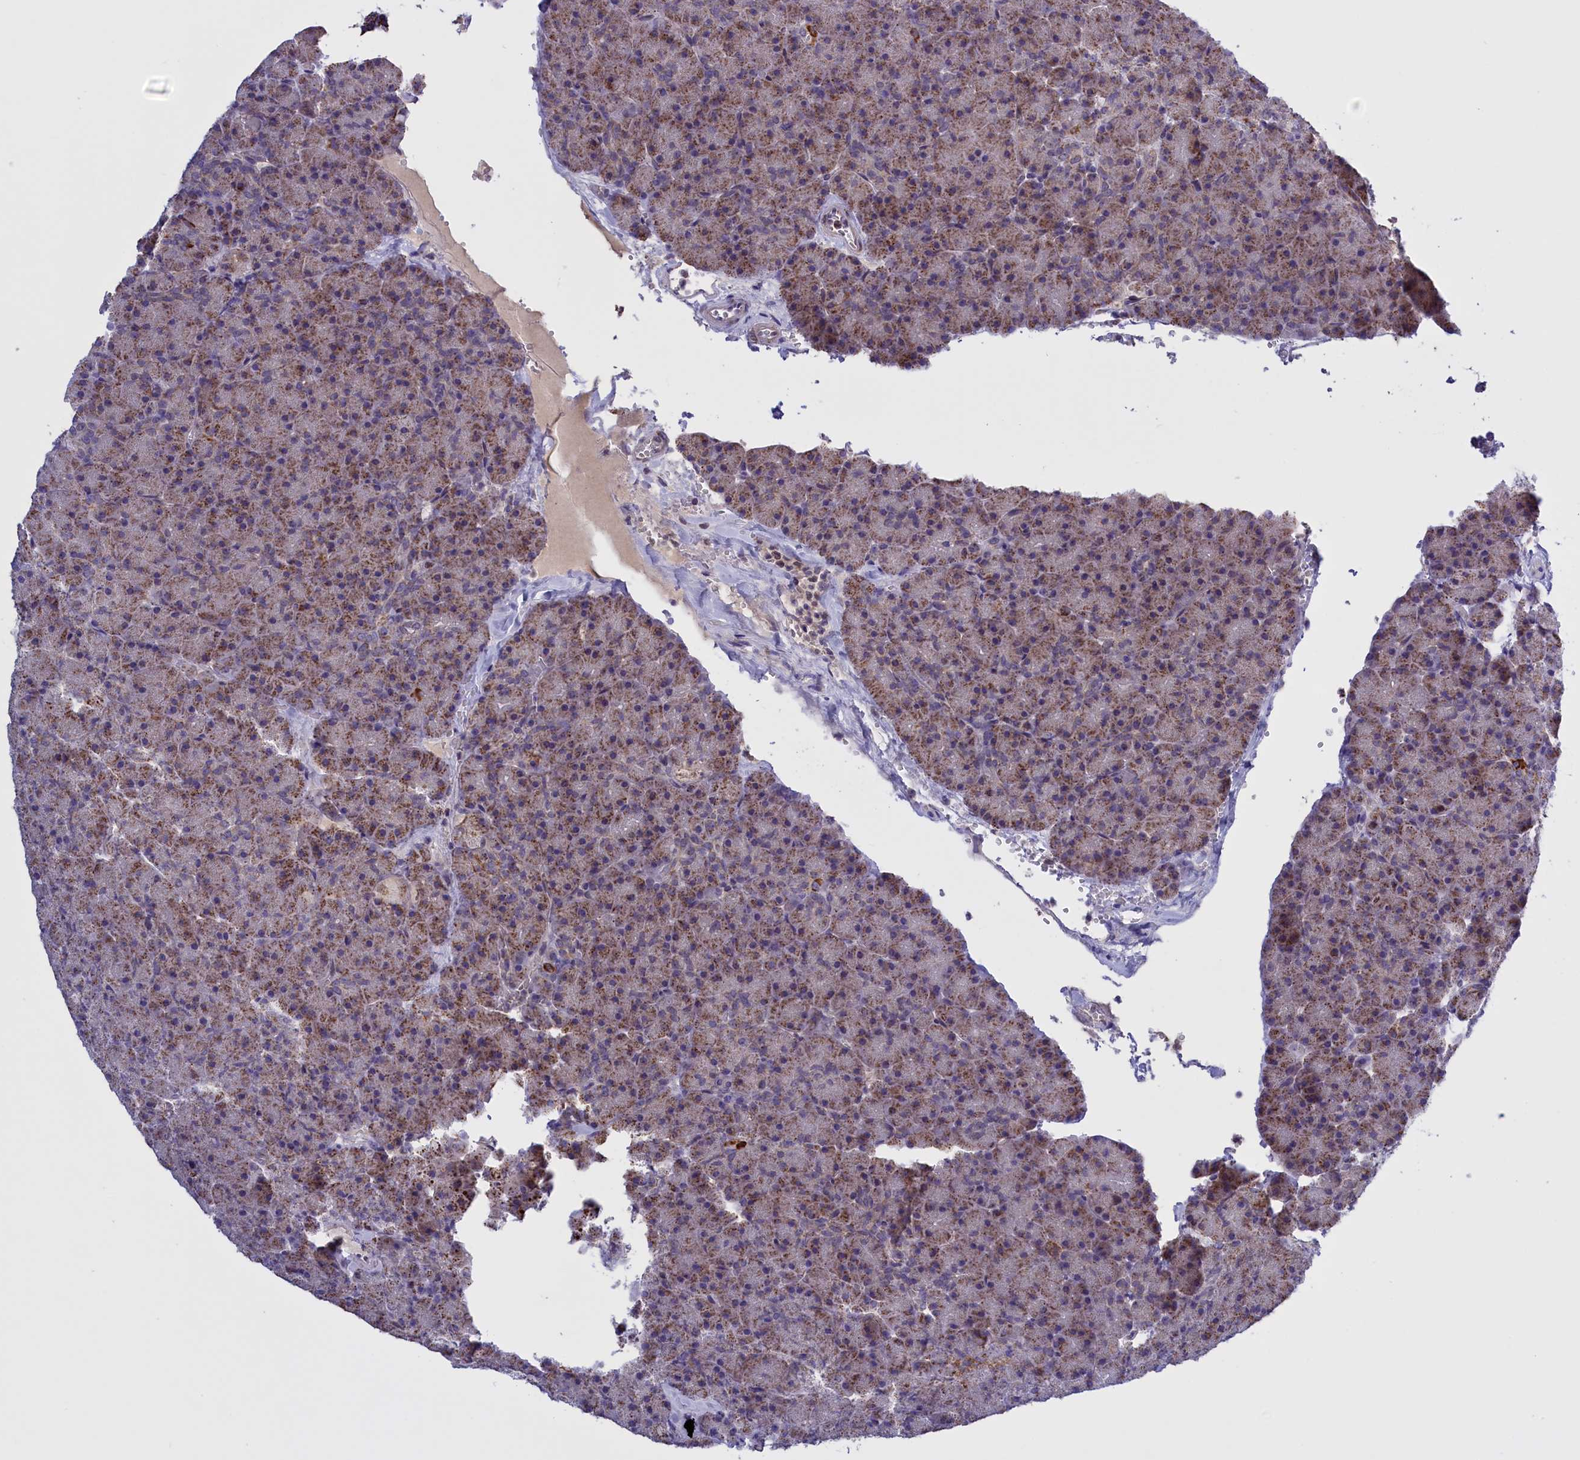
{"staining": {"intensity": "moderate", "quantity": ">75%", "location": "cytoplasmic/membranous"}, "tissue": "pancreas", "cell_type": "Exocrine glandular cells", "image_type": "normal", "snomed": [{"axis": "morphology", "description": "Normal tissue, NOS"}, {"axis": "topography", "description": "Pancreas"}], "caption": "Pancreas stained for a protein (brown) demonstrates moderate cytoplasmic/membranous positive positivity in approximately >75% of exocrine glandular cells.", "gene": "FAM149B1", "patient": {"sex": "male", "age": 36}}